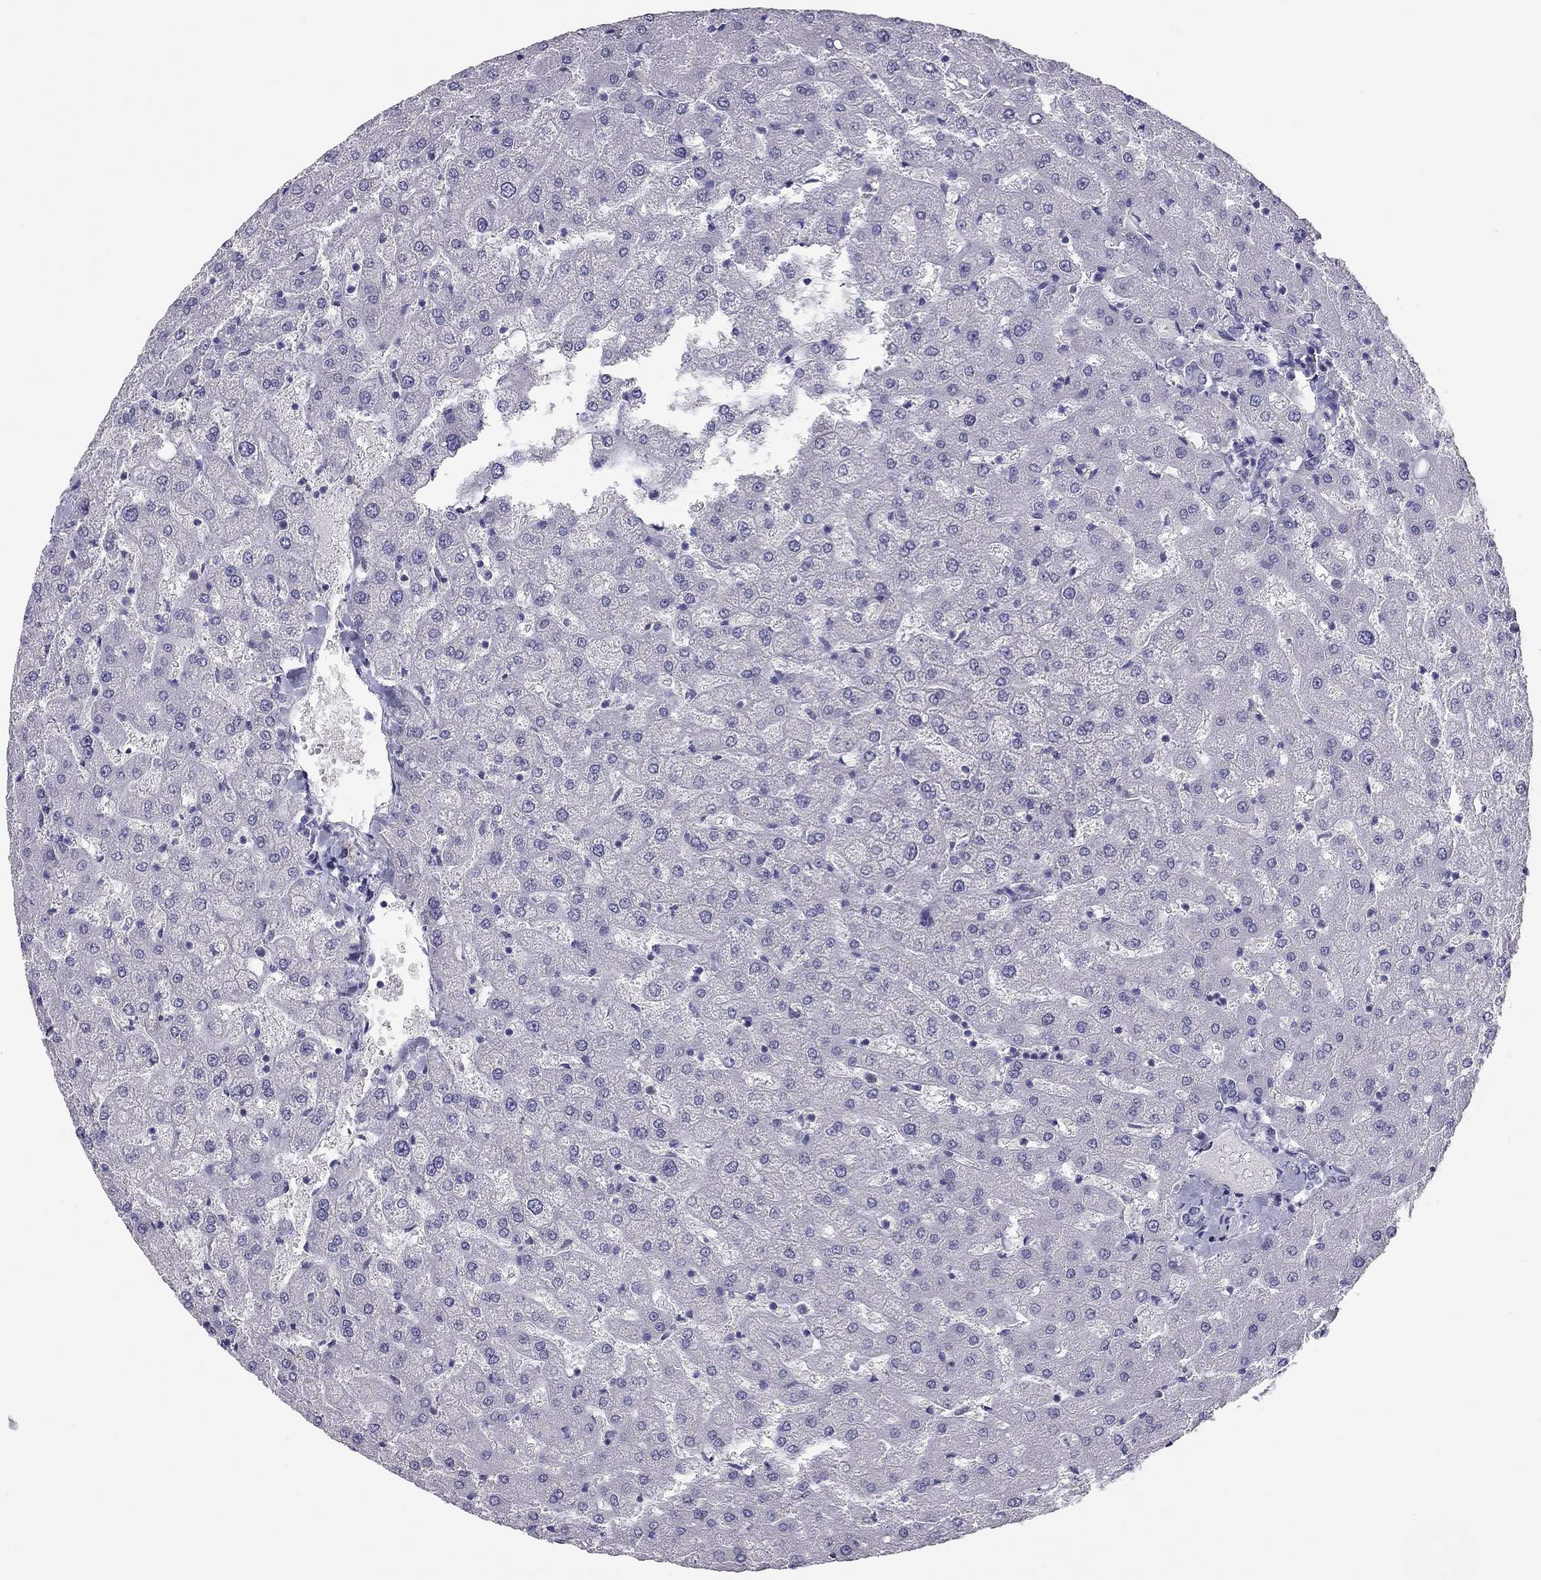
{"staining": {"intensity": "negative", "quantity": "none", "location": "none"}, "tissue": "liver", "cell_type": "Cholangiocytes", "image_type": "normal", "snomed": [{"axis": "morphology", "description": "Normal tissue, NOS"}, {"axis": "topography", "description": "Liver"}], "caption": "High magnification brightfield microscopy of benign liver stained with DAB (3,3'-diaminobenzidine) (brown) and counterstained with hematoxylin (blue): cholangiocytes show no significant staining.", "gene": "DOT1L", "patient": {"sex": "female", "age": 50}}